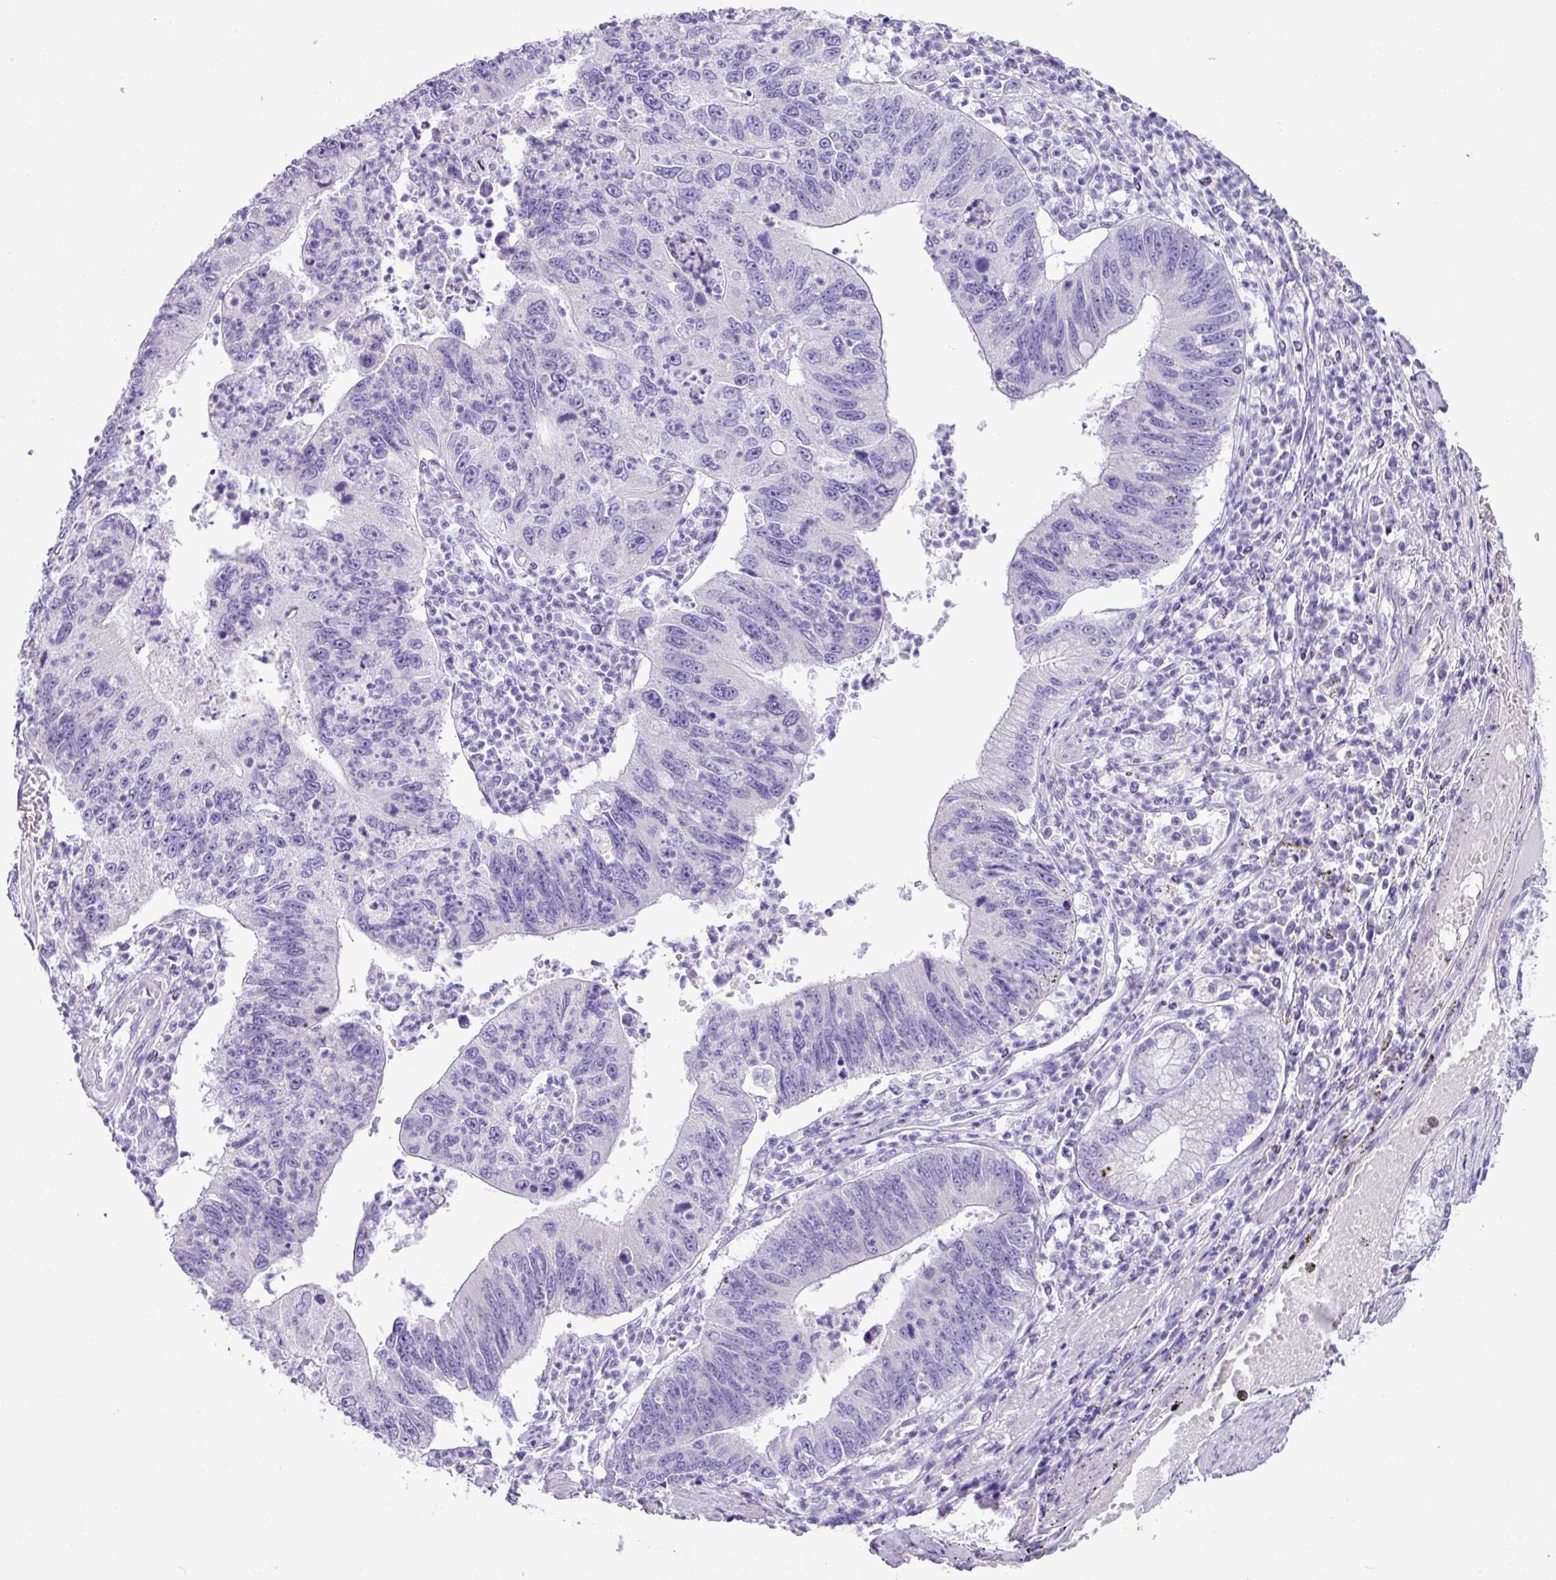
{"staining": {"intensity": "negative", "quantity": "none", "location": "none"}, "tissue": "stomach cancer", "cell_type": "Tumor cells", "image_type": "cancer", "snomed": [{"axis": "morphology", "description": "Adenocarcinoma, NOS"}, {"axis": "topography", "description": "Stomach"}], "caption": "A high-resolution micrograph shows immunohistochemistry (IHC) staining of adenocarcinoma (stomach), which demonstrates no significant staining in tumor cells.", "gene": "NCCRP1", "patient": {"sex": "male", "age": 59}}